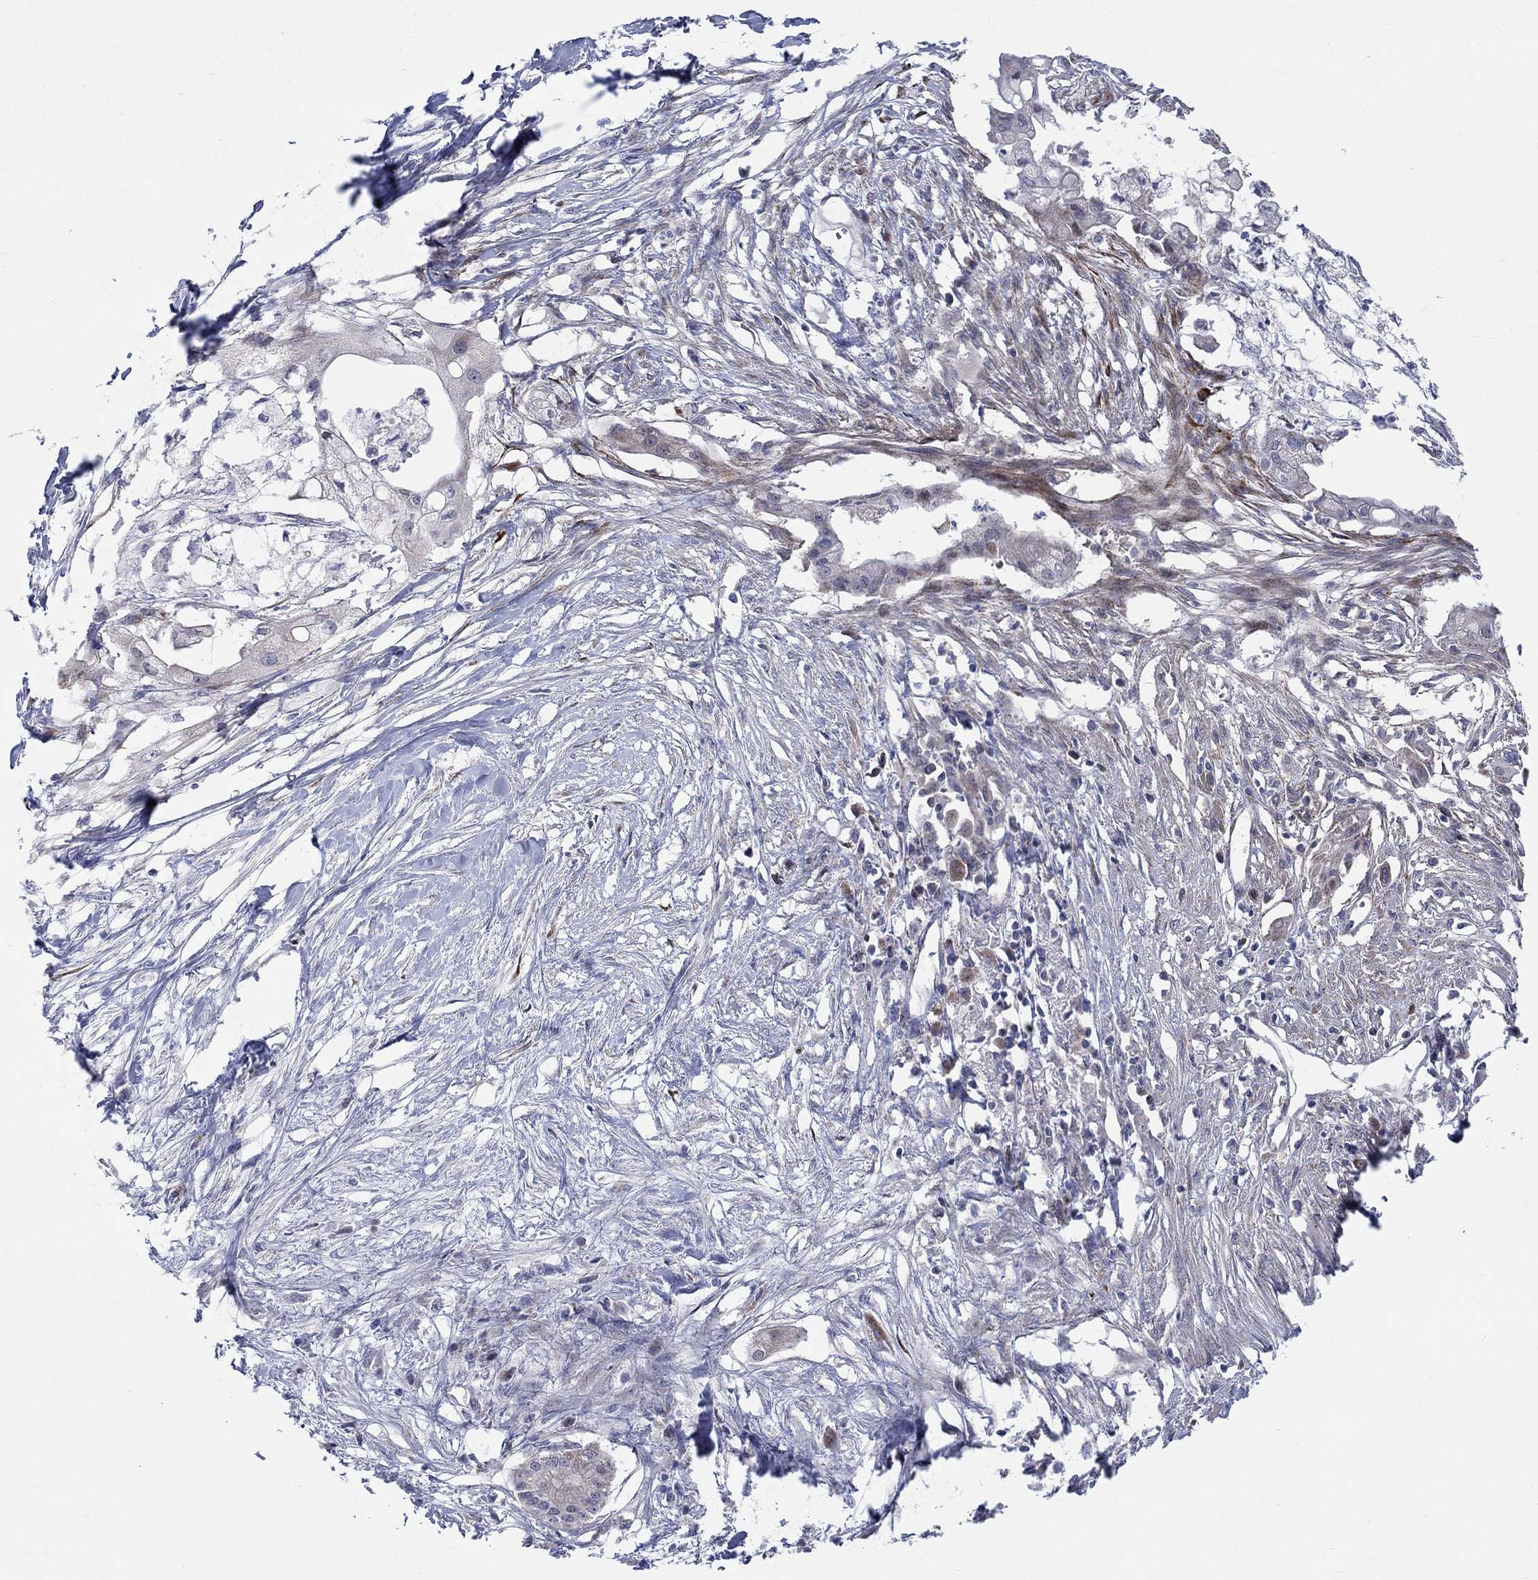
{"staining": {"intensity": "negative", "quantity": "none", "location": "none"}, "tissue": "pancreatic cancer", "cell_type": "Tumor cells", "image_type": "cancer", "snomed": [{"axis": "morphology", "description": "Normal tissue, NOS"}, {"axis": "morphology", "description": "Adenocarcinoma, NOS"}, {"axis": "topography", "description": "Pancreas"}], "caption": "An image of human pancreatic cancer (adenocarcinoma) is negative for staining in tumor cells.", "gene": "SLC35F2", "patient": {"sex": "female", "age": 58}}